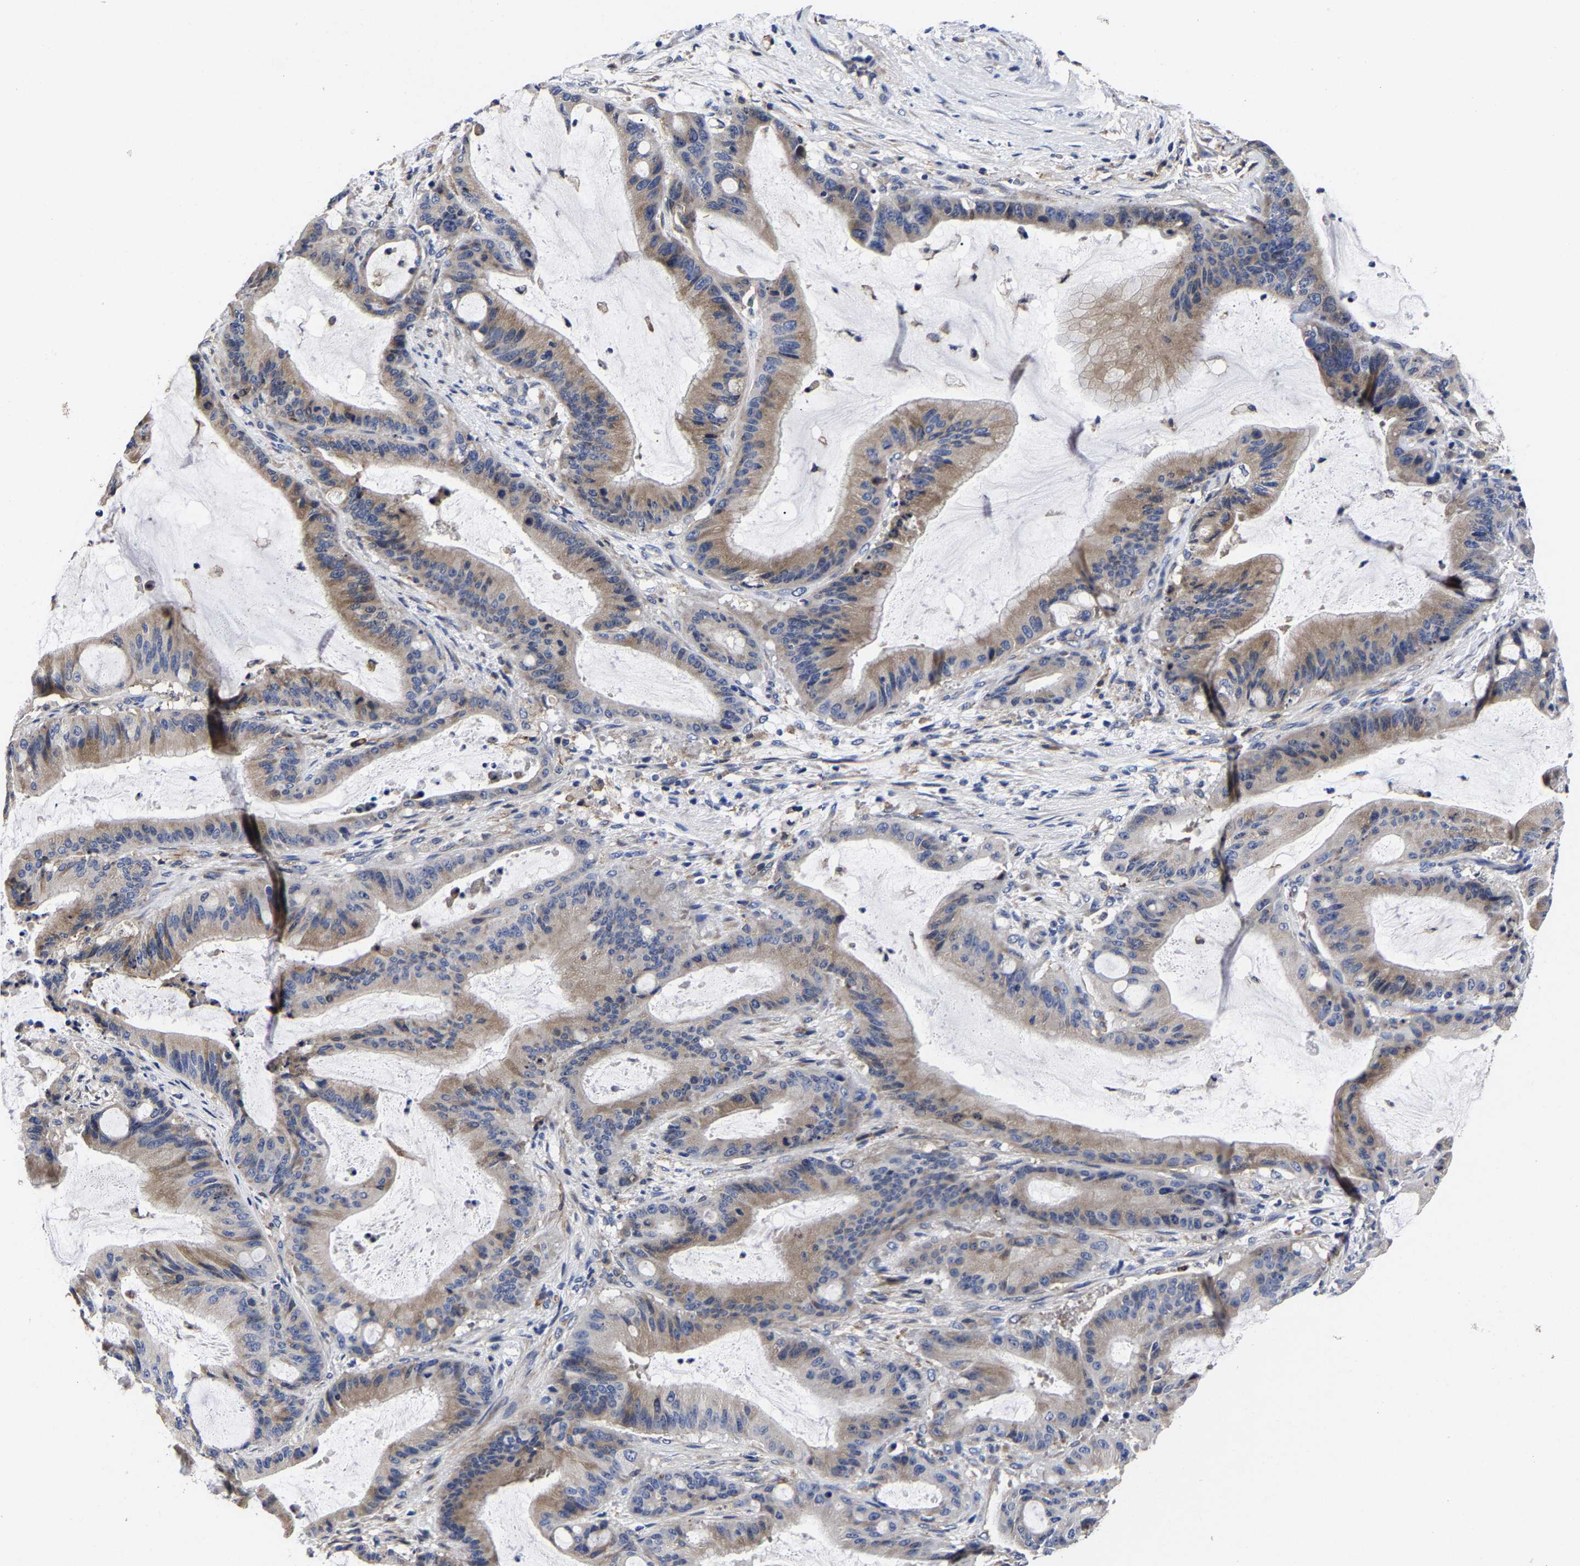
{"staining": {"intensity": "moderate", "quantity": ">75%", "location": "cytoplasmic/membranous"}, "tissue": "liver cancer", "cell_type": "Tumor cells", "image_type": "cancer", "snomed": [{"axis": "morphology", "description": "Normal tissue, NOS"}, {"axis": "morphology", "description": "Cholangiocarcinoma"}, {"axis": "topography", "description": "Liver"}, {"axis": "topography", "description": "Peripheral nerve tissue"}], "caption": "Protein staining of cholangiocarcinoma (liver) tissue exhibits moderate cytoplasmic/membranous staining in approximately >75% of tumor cells.", "gene": "AASS", "patient": {"sex": "female", "age": 73}}